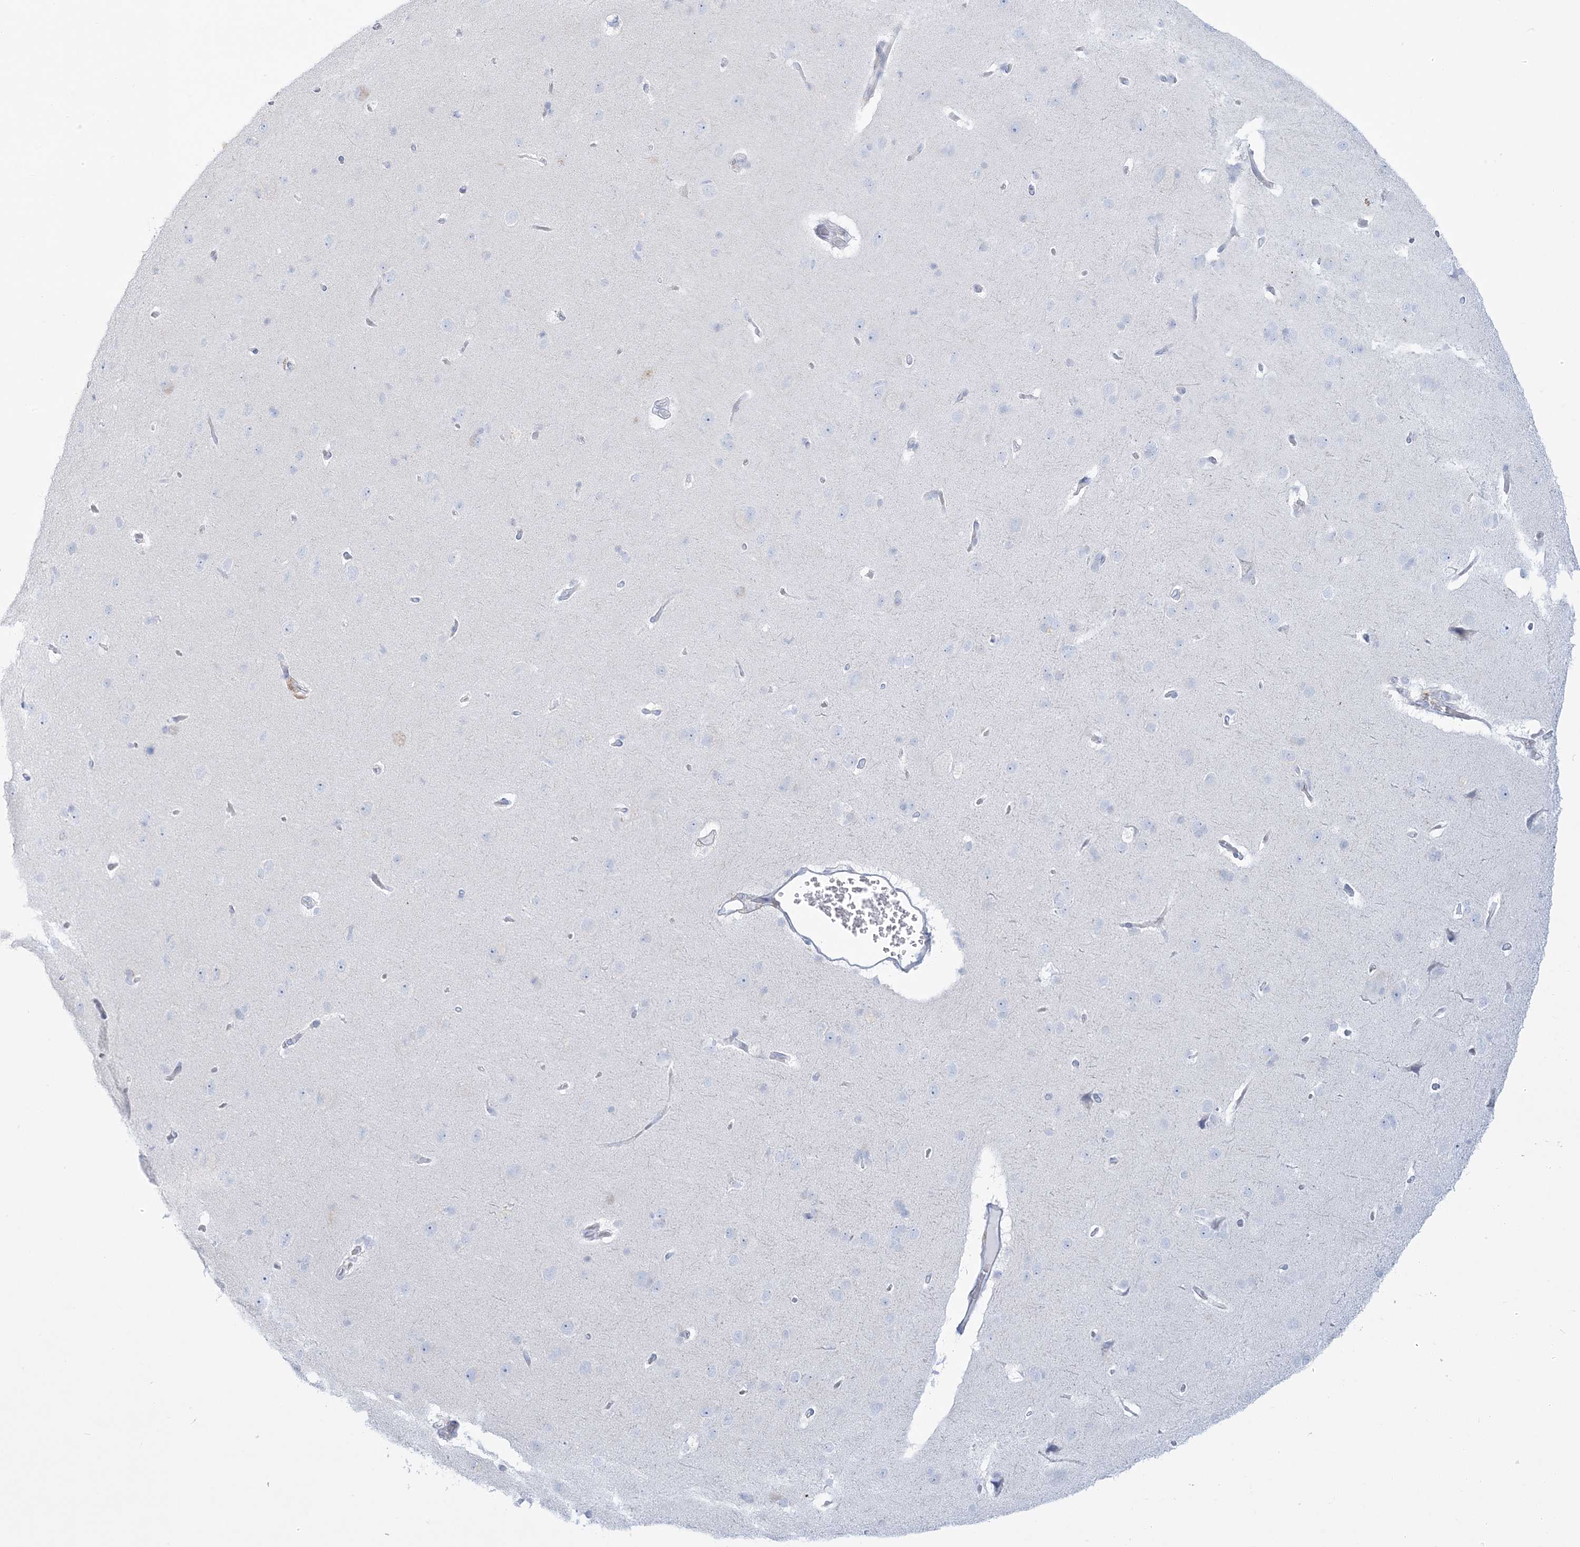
{"staining": {"intensity": "negative", "quantity": "none", "location": "none"}, "tissue": "cerebral cortex", "cell_type": "Endothelial cells", "image_type": "normal", "snomed": [{"axis": "morphology", "description": "Normal tissue, NOS"}, {"axis": "topography", "description": "Cerebral cortex"}], "caption": "The photomicrograph displays no staining of endothelial cells in unremarkable cerebral cortex. (Stains: DAB IHC with hematoxylin counter stain, Microscopy: brightfield microscopy at high magnification).", "gene": "ADGB", "patient": {"sex": "male", "age": 62}}